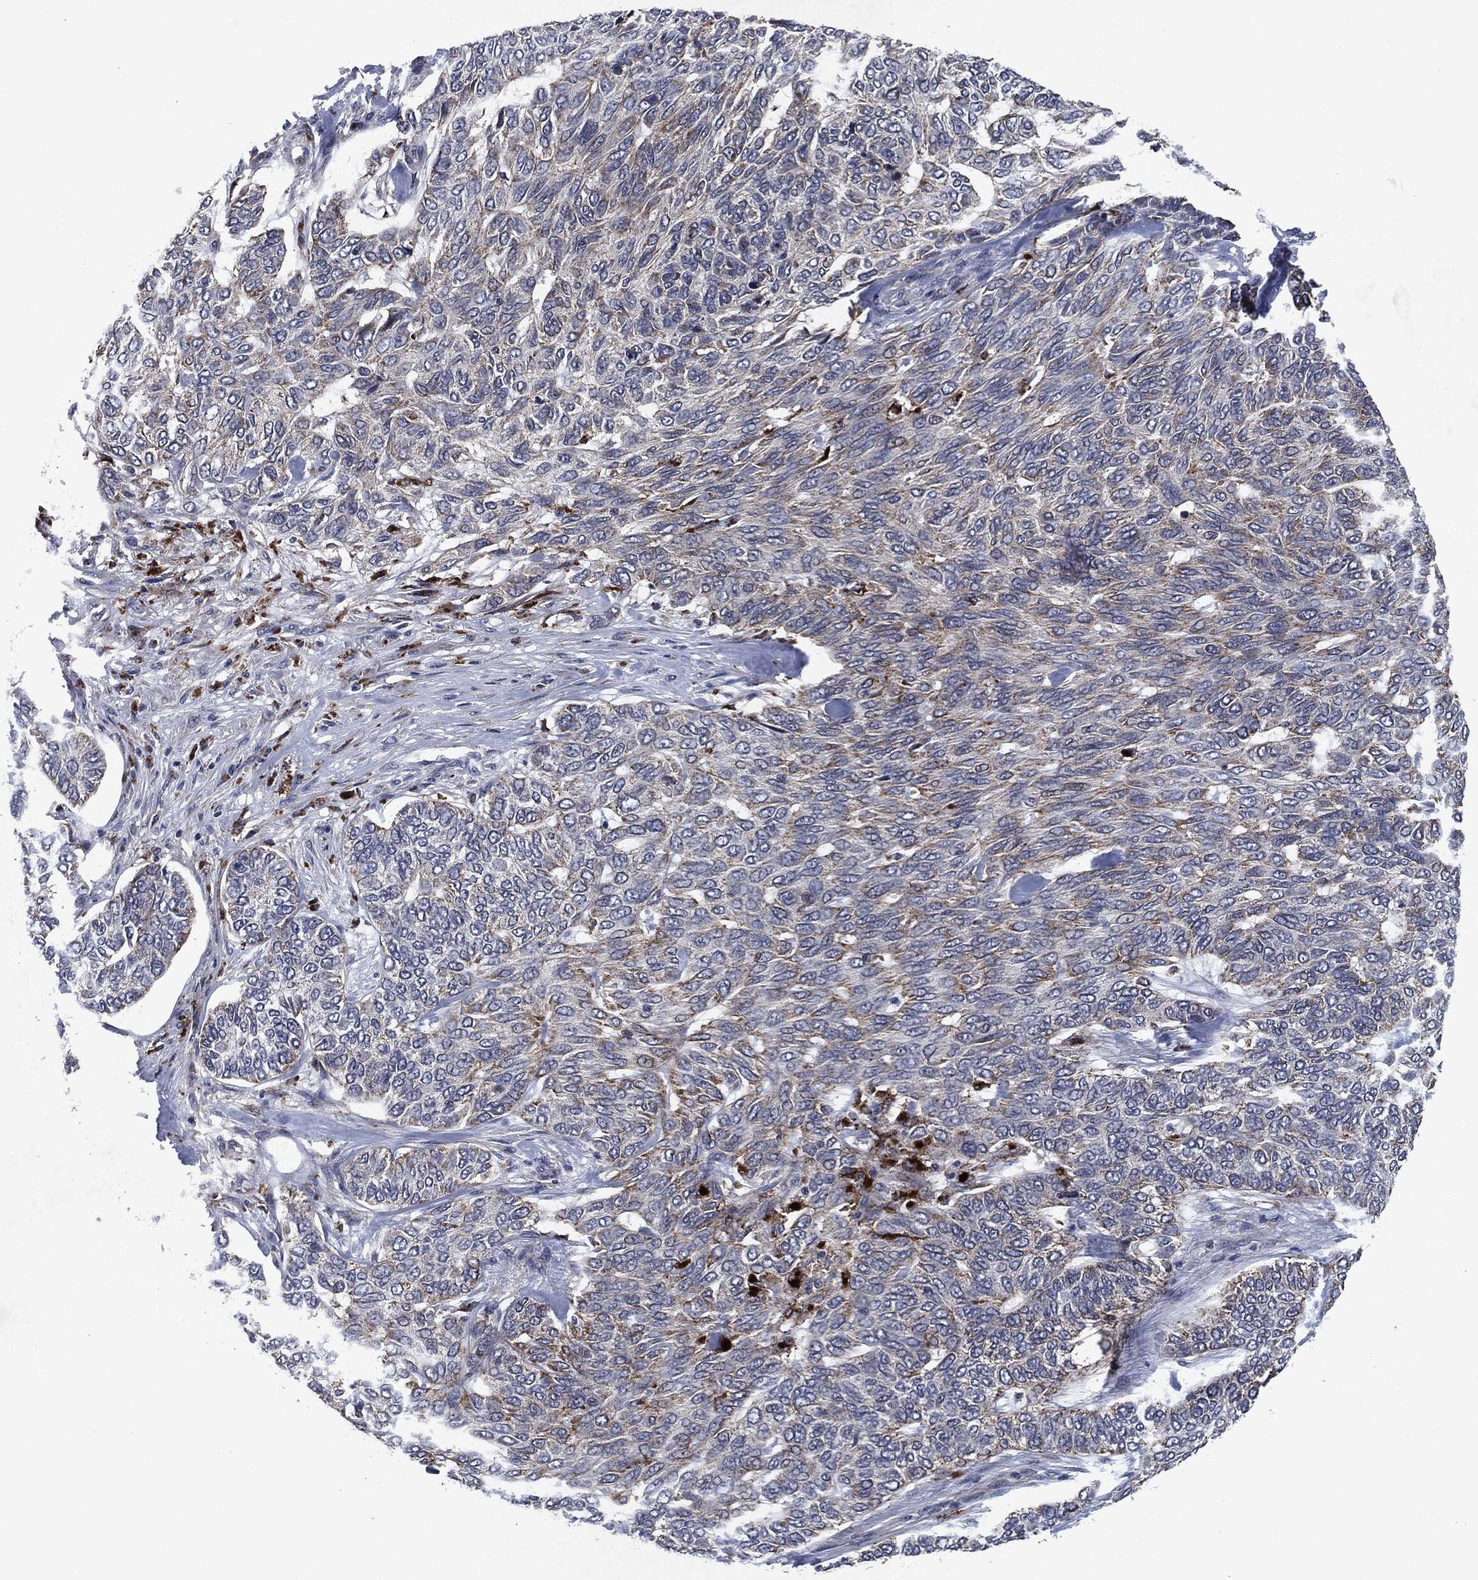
{"staining": {"intensity": "weak", "quantity": "<25%", "location": "cytoplasmic/membranous"}, "tissue": "skin cancer", "cell_type": "Tumor cells", "image_type": "cancer", "snomed": [{"axis": "morphology", "description": "Basal cell carcinoma"}, {"axis": "topography", "description": "Skin"}], "caption": "This is an IHC histopathology image of skin cancer. There is no staining in tumor cells.", "gene": "SLC31A2", "patient": {"sex": "female", "age": 65}}